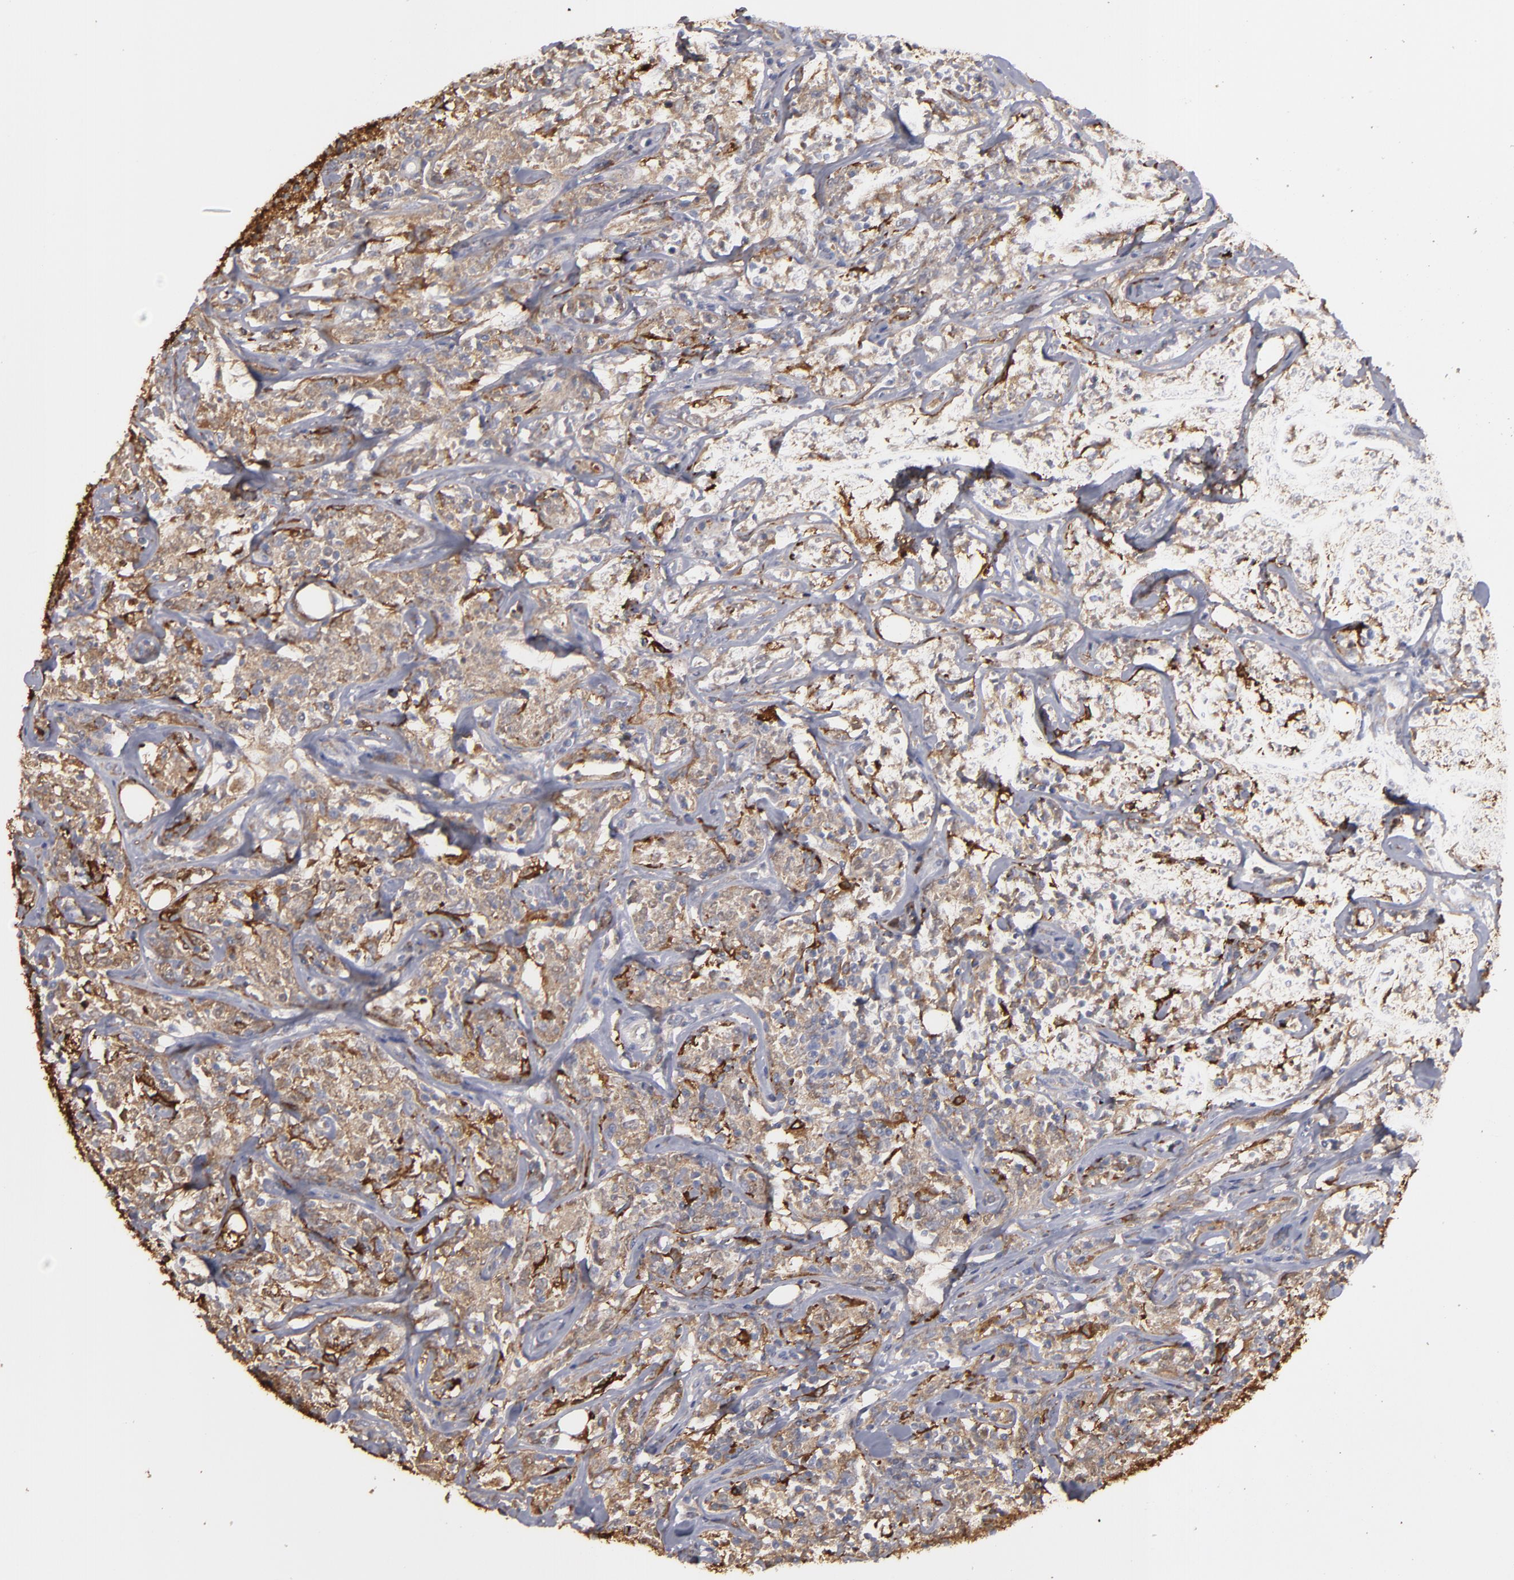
{"staining": {"intensity": "weak", "quantity": ">75%", "location": "cytoplasmic/membranous"}, "tissue": "lymphoma", "cell_type": "Tumor cells", "image_type": "cancer", "snomed": [{"axis": "morphology", "description": "Malignant lymphoma, non-Hodgkin's type, High grade"}, {"axis": "topography", "description": "Lymph node"}], "caption": "Protein expression analysis of human lymphoma reveals weak cytoplasmic/membranous positivity in approximately >75% of tumor cells. Immunohistochemistry (ihc) stains the protein in brown and the nuclei are stained blue.", "gene": "ODC1", "patient": {"sex": "female", "age": 84}}